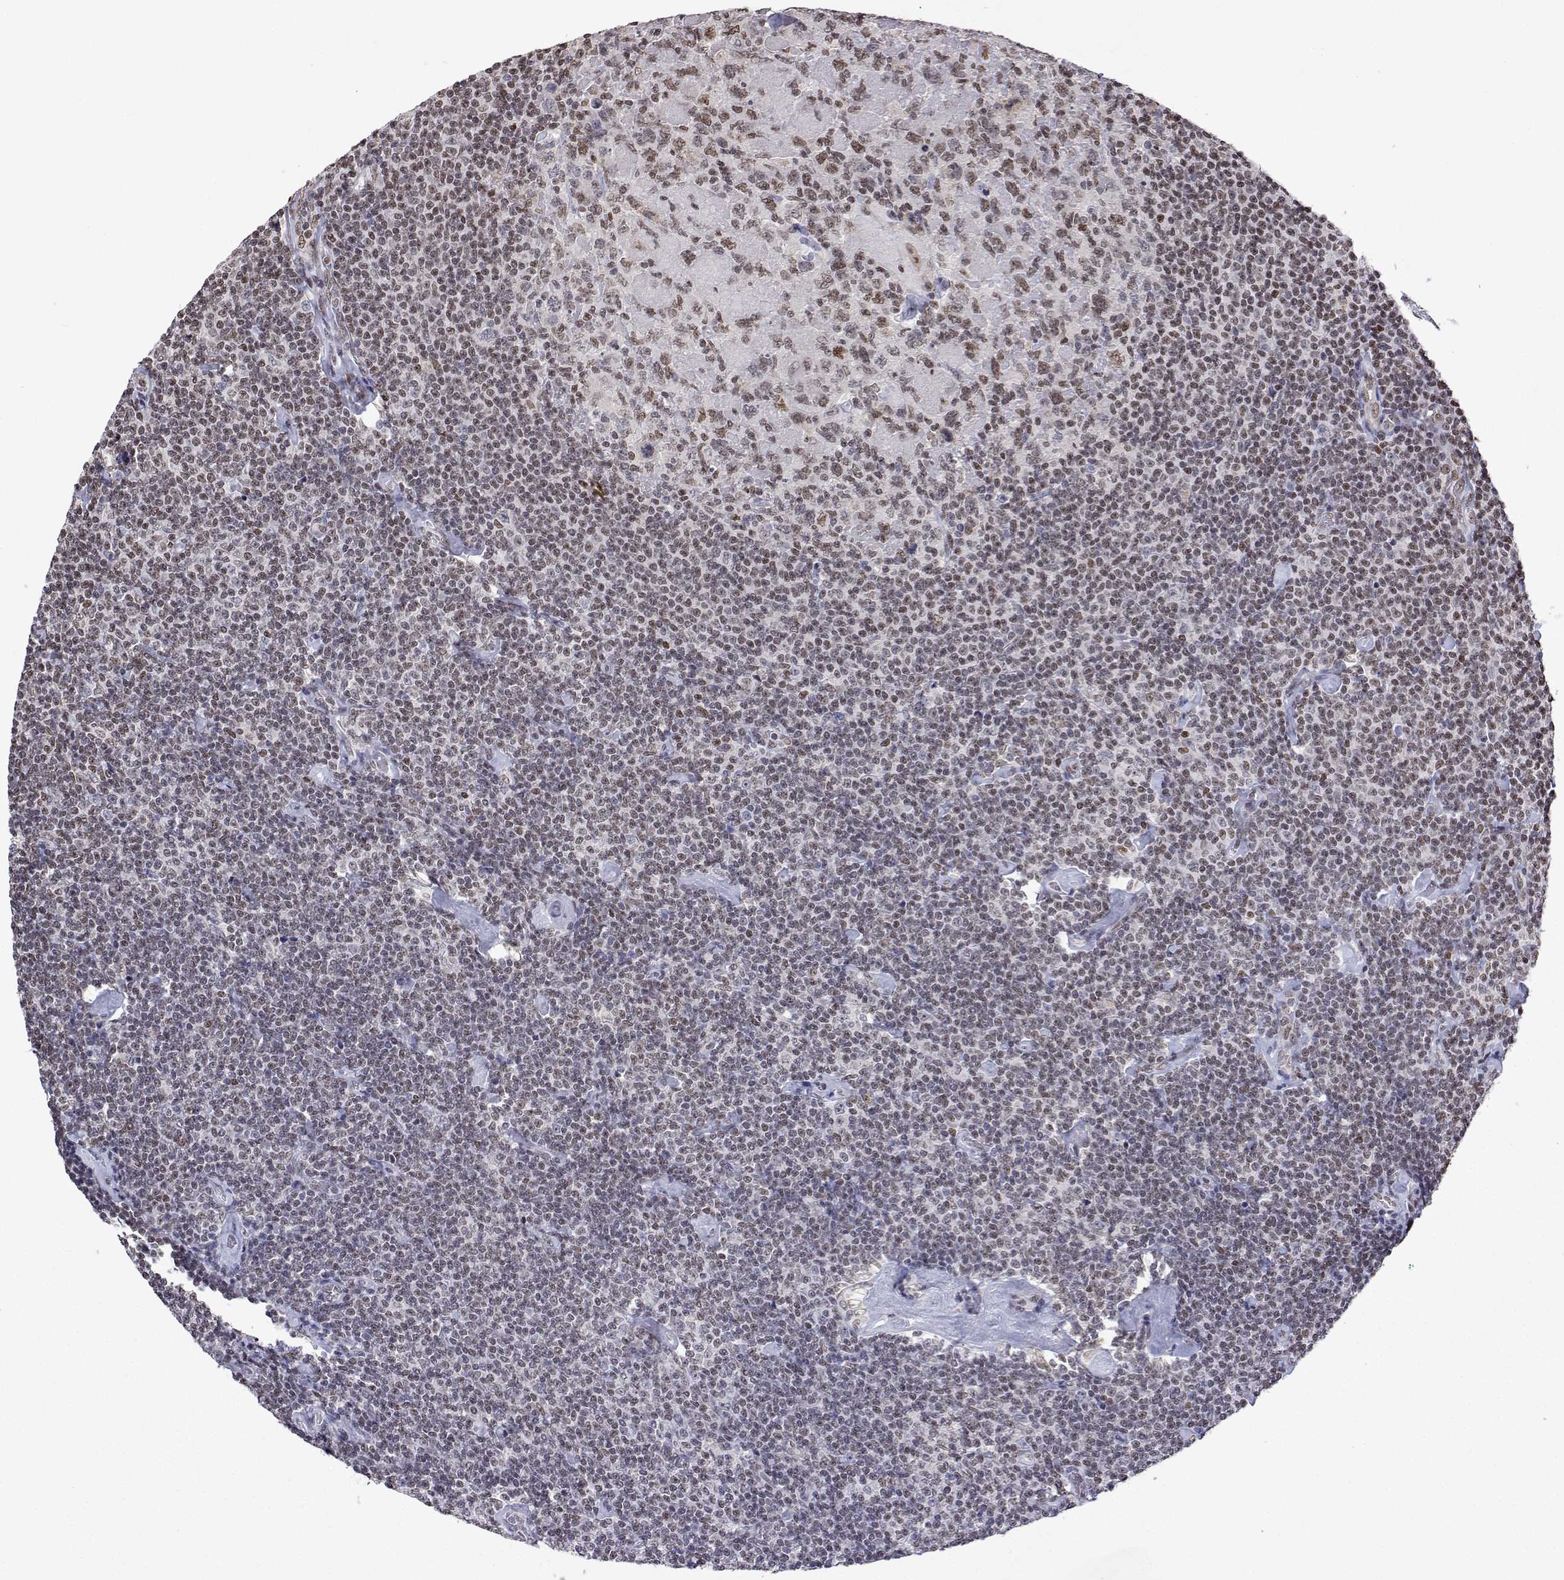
{"staining": {"intensity": "weak", "quantity": "25%-75%", "location": "nuclear"}, "tissue": "lymphoma", "cell_type": "Tumor cells", "image_type": "cancer", "snomed": [{"axis": "morphology", "description": "Malignant lymphoma, non-Hodgkin's type, Low grade"}, {"axis": "topography", "description": "Lymph node"}], "caption": "This image exhibits IHC staining of human low-grade malignant lymphoma, non-Hodgkin's type, with low weak nuclear expression in approximately 25%-75% of tumor cells.", "gene": "XPC", "patient": {"sex": "male", "age": 81}}